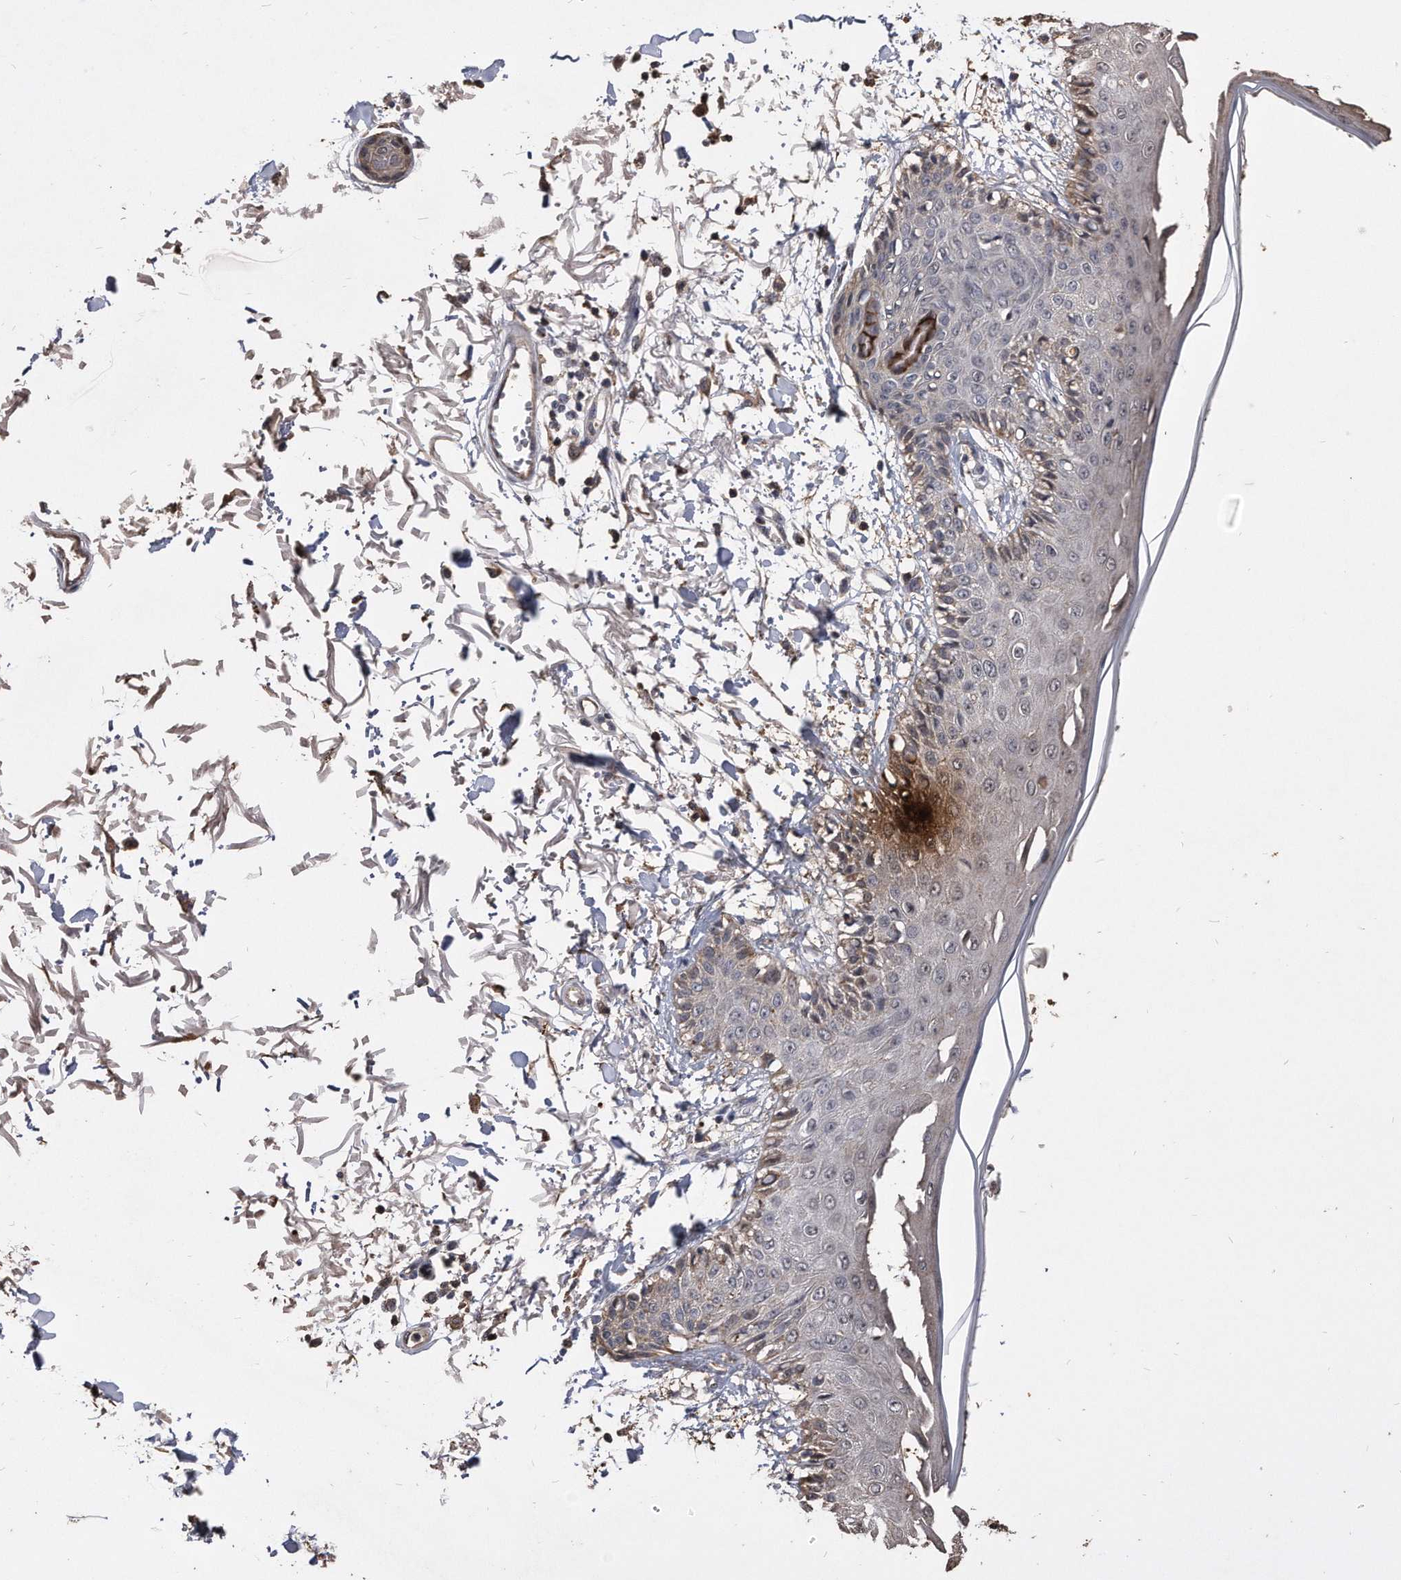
{"staining": {"intensity": "moderate", "quantity": ">75%", "location": "cytoplasmic/membranous"}, "tissue": "skin", "cell_type": "Fibroblasts", "image_type": "normal", "snomed": [{"axis": "morphology", "description": "Normal tissue, NOS"}, {"axis": "morphology", "description": "Squamous cell carcinoma, NOS"}, {"axis": "topography", "description": "Skin"}, {"axis": "topography", "description": "Peripheral nerve tissue"}], "caption": "High-power microscopy captured an immunohistochemistry (IHC) histopathology image of benign skin, revealing moderate cytoplasmic/membranous positivity in approximately >75% of fibroblasts.", "gene": "IL20RA", "patient": {"sex": "male", "age": 83}}